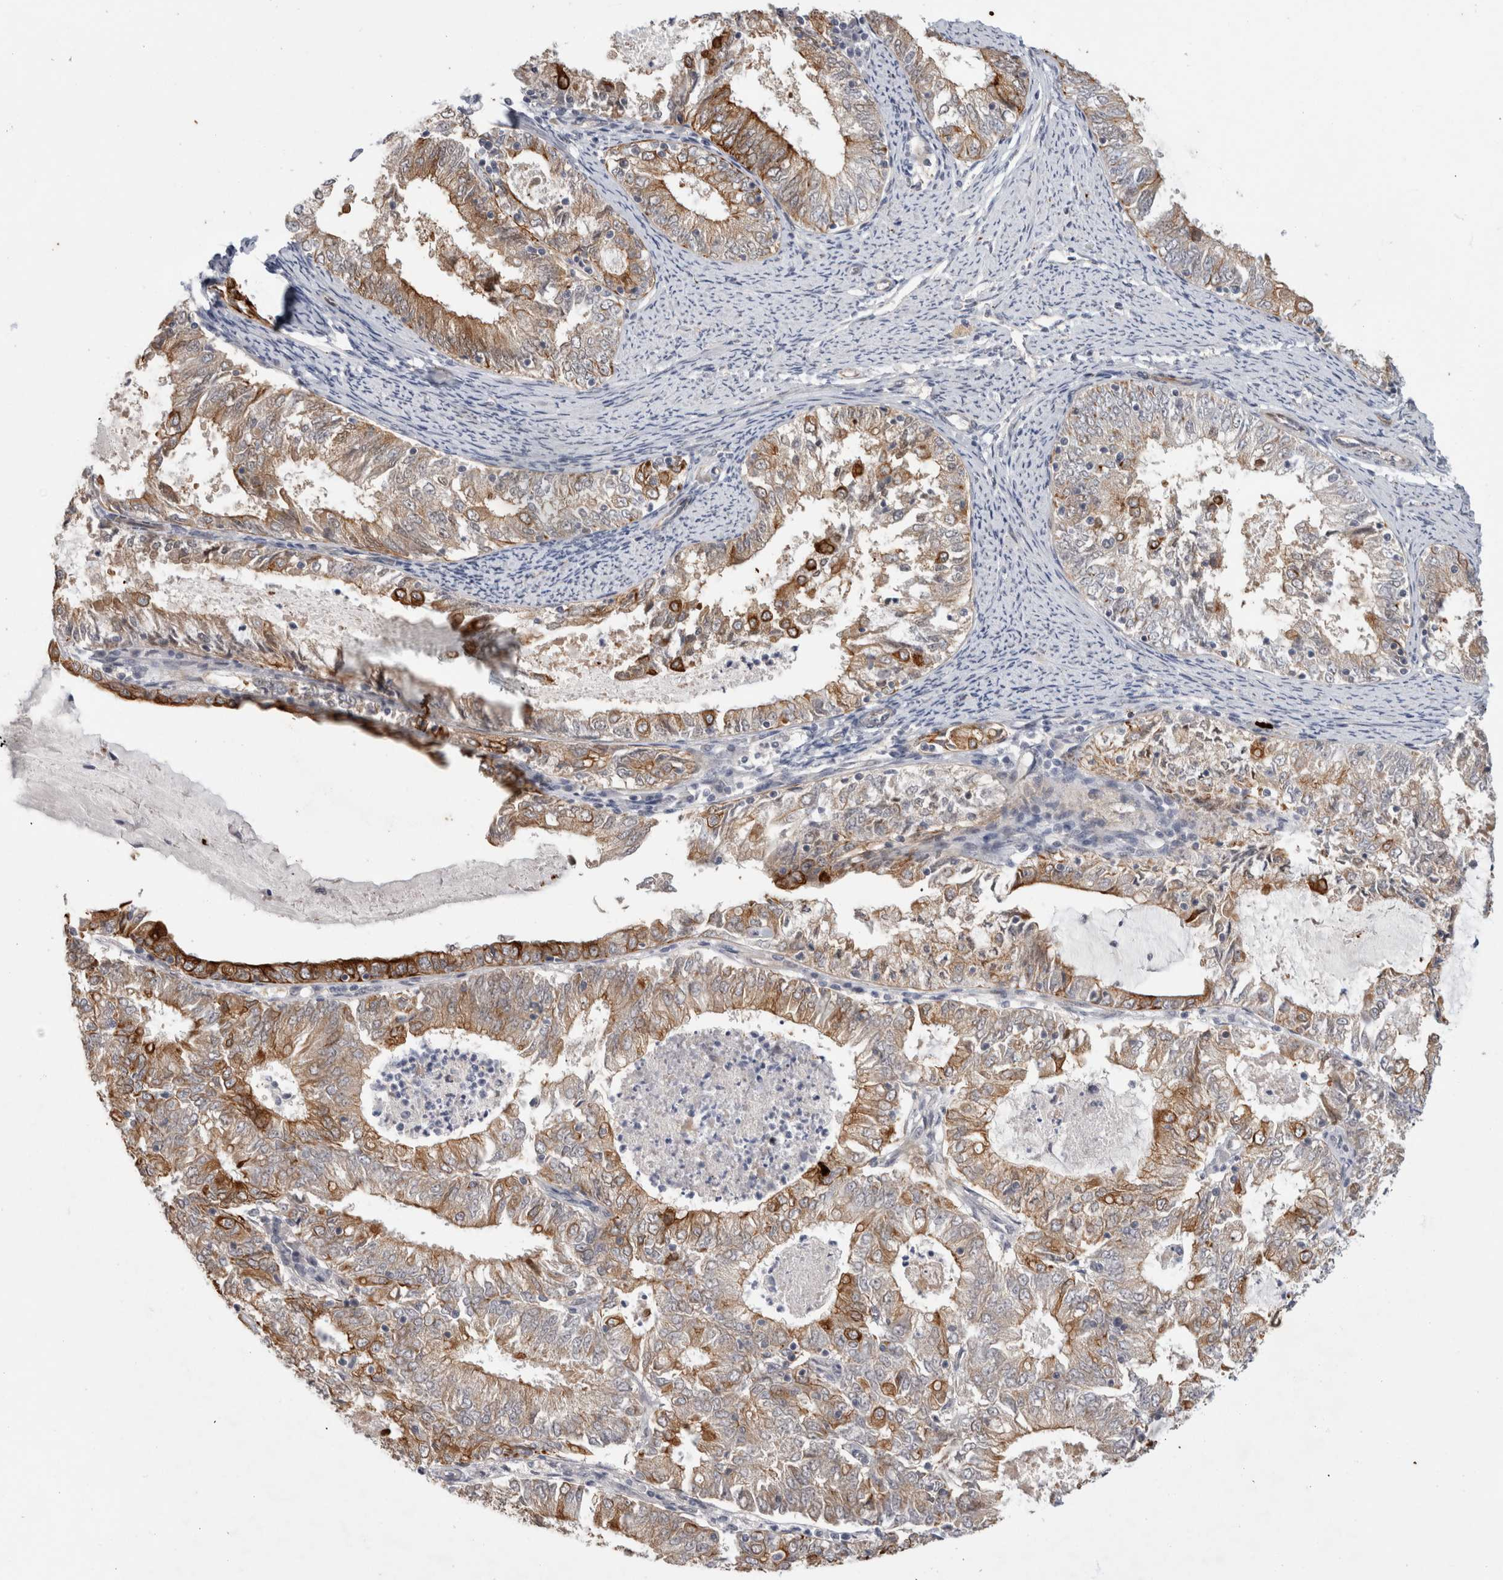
{"staining": {"intensity": "moderate", "quantity": "25%-75%", "location": "cytoplasmic/membranous"}, "tissue": "endometrial cancer", "cell_type": "Tumor cells", "image_type": "cancer", "snomed": [{"axis": "morphology", "description": "Adenocarcinoma, NOS"}, {"axis": "topography", "description": "Endometrium"}], "caption": "A photomicrograph of adenocarcinoma (endometrial) stained for a protein reveals moderate cytoplasmic/membranous brown staining in tumor cells.", "gene": "CRISPLD1", "patient": {"sex": "female", "age": 57}}